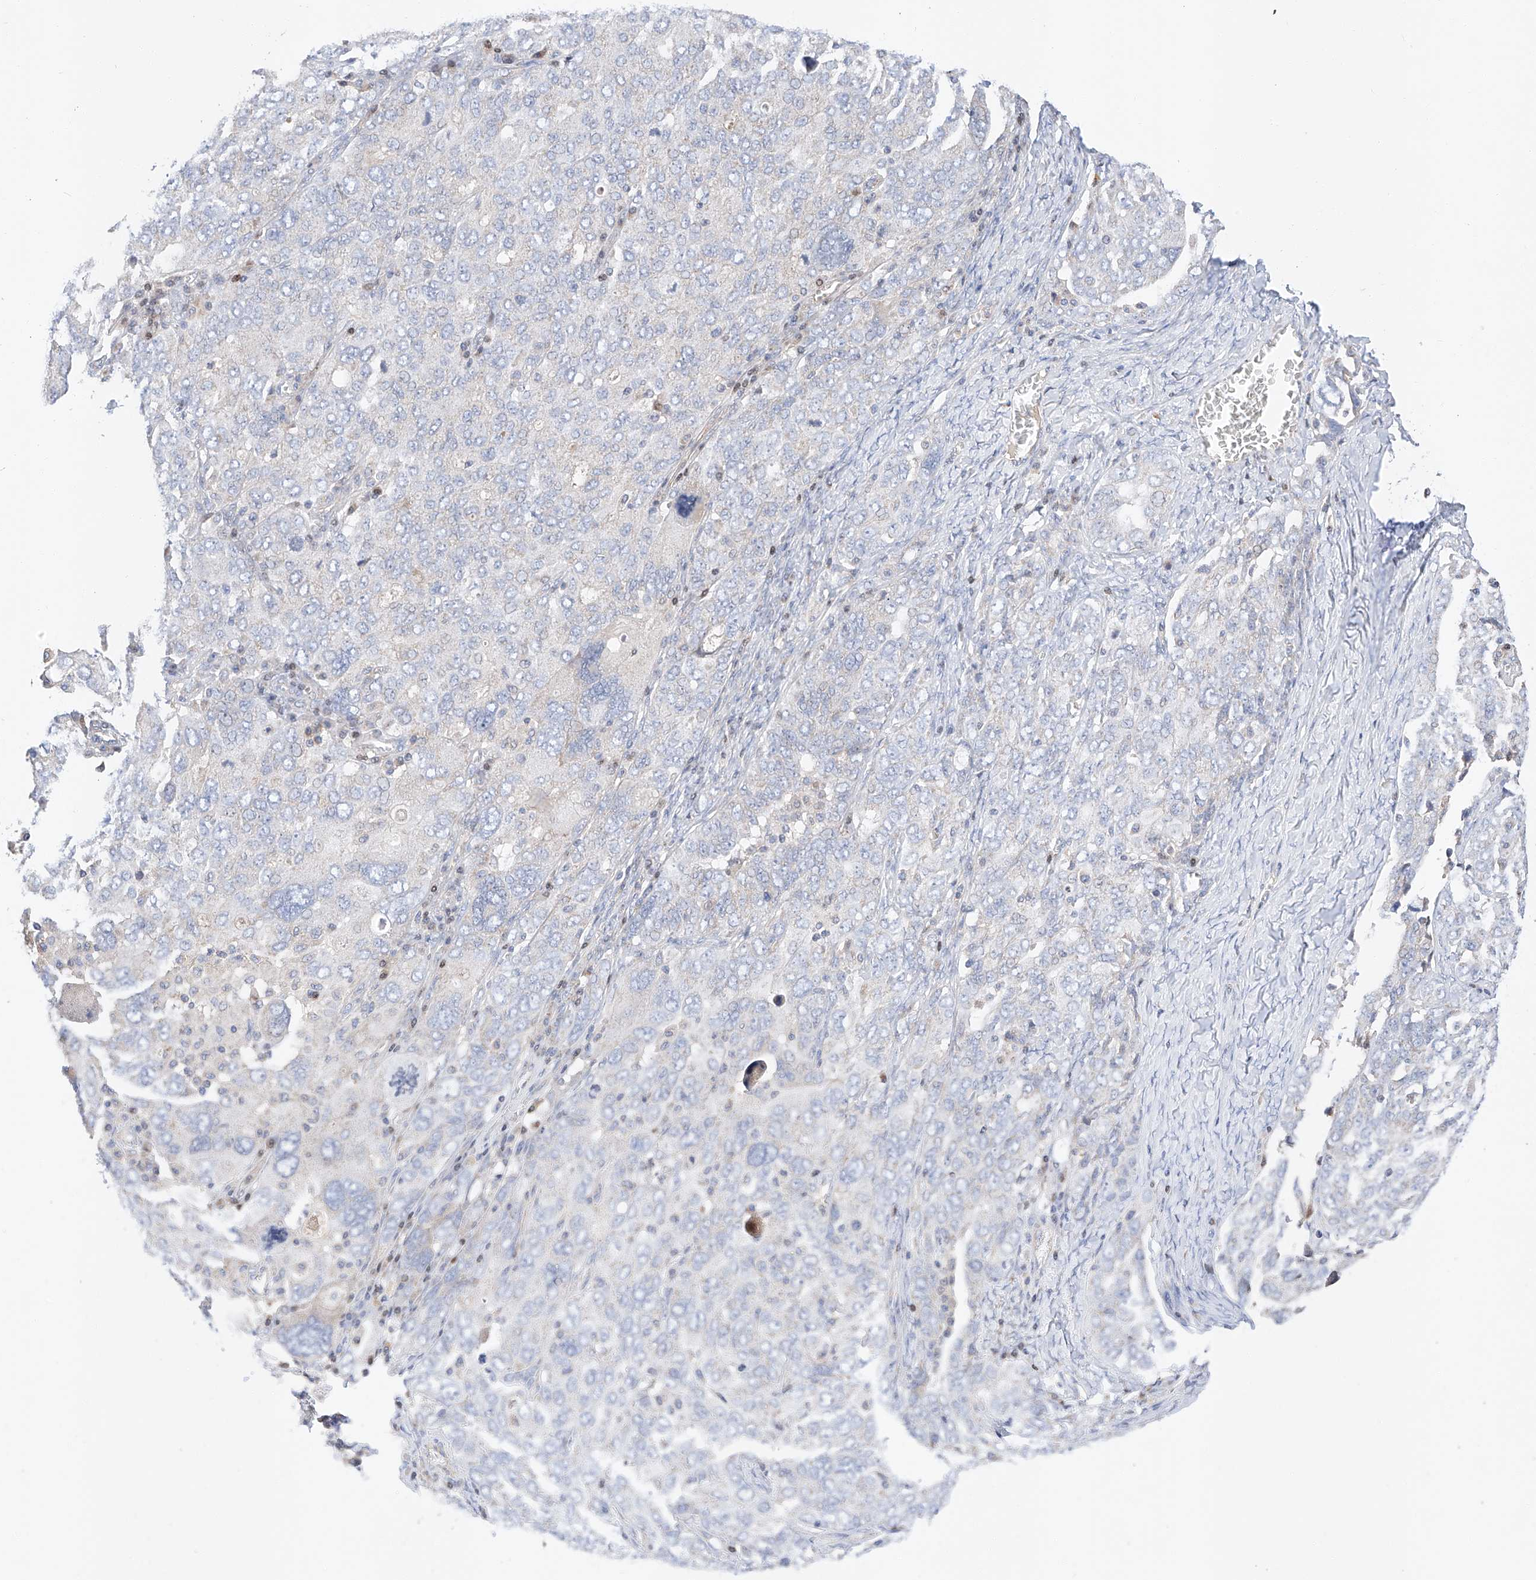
{"staining": {"intensity": "negative", "quantity": "none", "location": "none"}, "tissue": "ovarian cancer", "cell_type": "Tumor cells", "image_type": "cancer", "snomed": [{"axis": "morphology", "description": "Carcinoma, endometroid"}, {"axis": "topography", "description": "Ovary"}], "caption": "This is a photomicrograph of IHC staining of ovarian endometroid carcinoma, which shows no staining in tumor cells. Brightfield microscopy of immunohistochemistry (IHC) stained with DAB (brown) and hematoxylin (blue), captured at high magnification.", "gene": "C6orf118", "patient": {"sex": "female", "age": 62}}